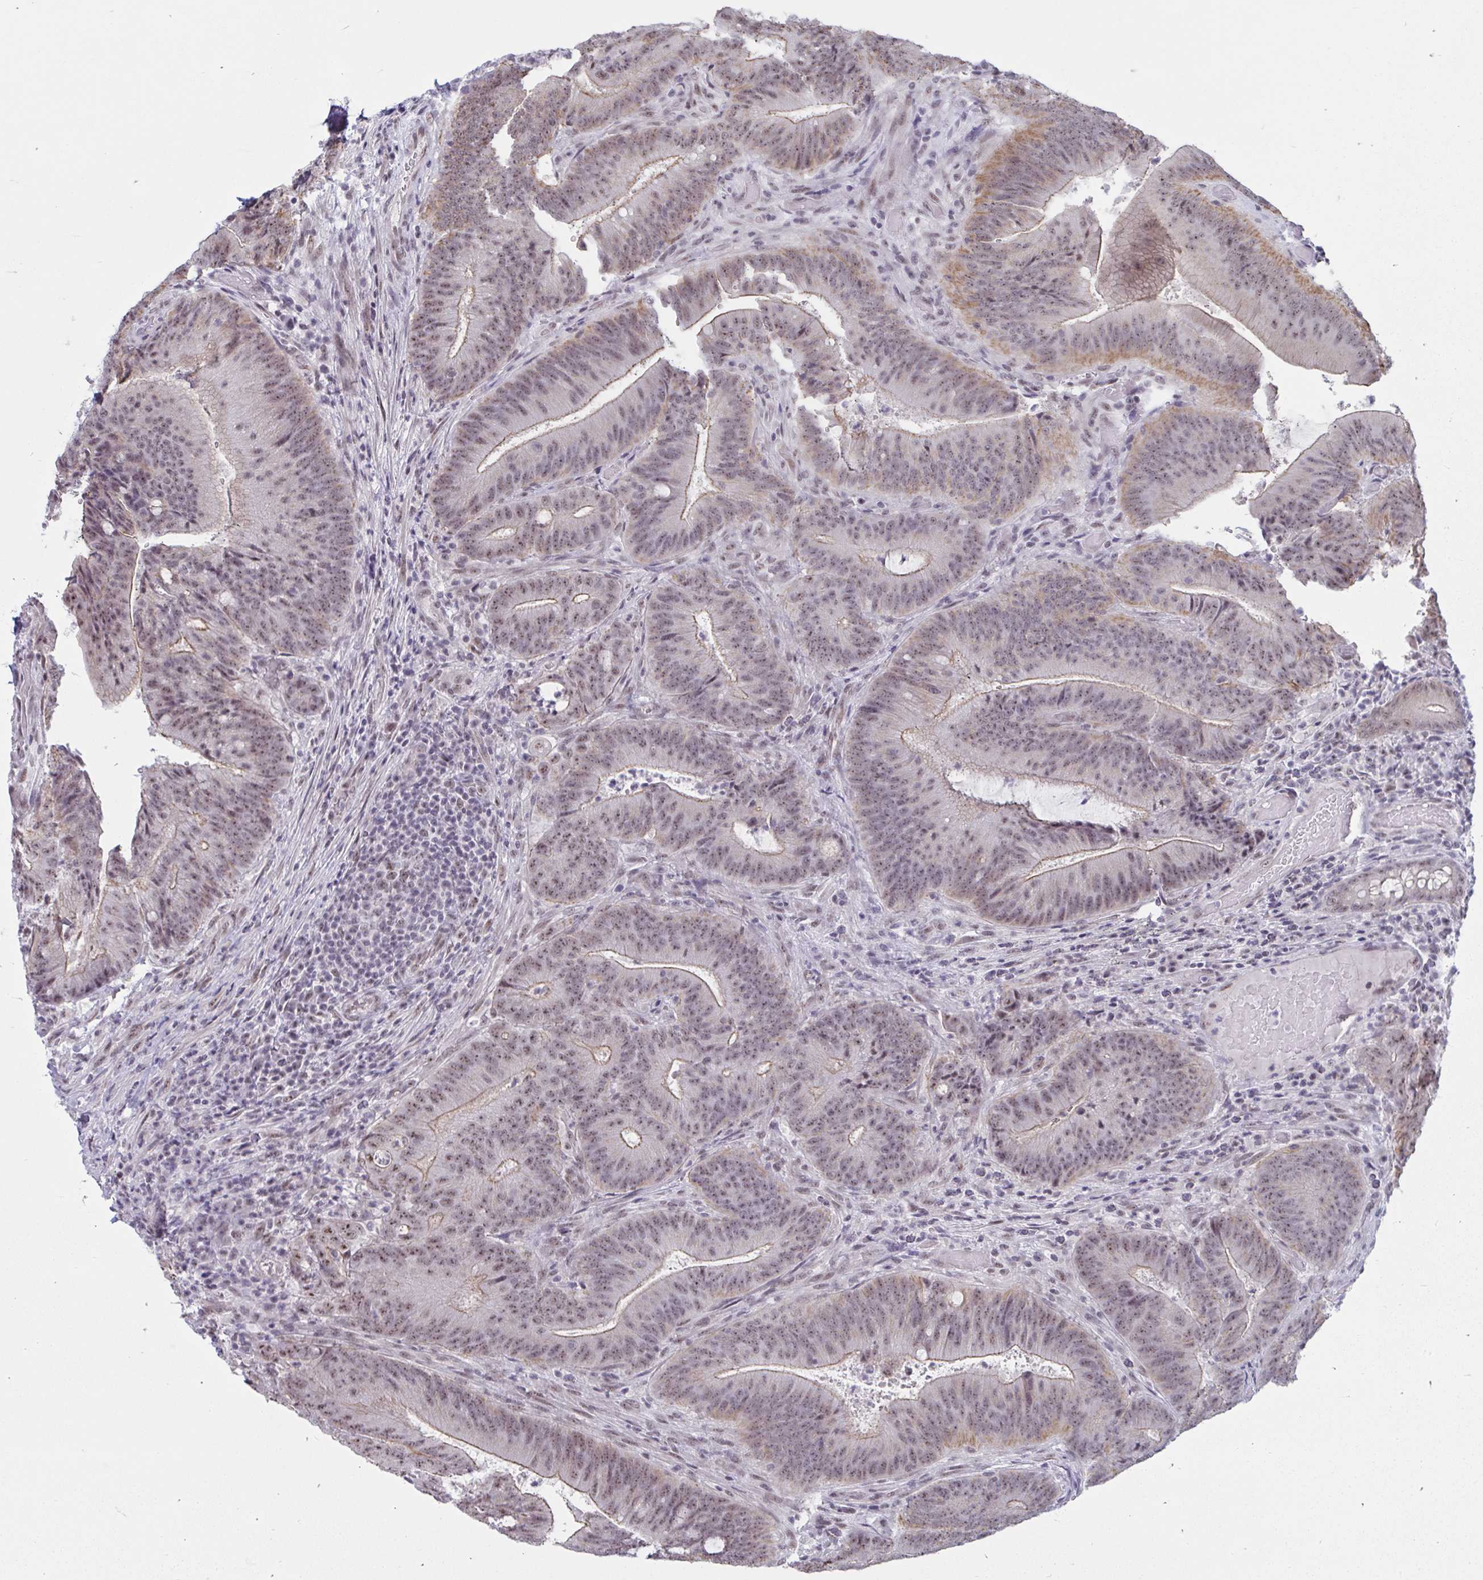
{"staining": {"intensity": "weak", "quantity": "25%-75%", "location": "cytoplasmic/membranous,nuclear"}, "tissue": "colorectal cancer", "cell_type": "Tumor cells", "image_type": "cancer", "snomed": [{"axis": "morphology", "description": "Adenocarcinoma, NOS"}, {"axis": "topography", "description": "Colon"}], "caption": "This is a photomicrograph of IHC staining of colorectal cancer (adenocarcinoma), which shows weak expression in the cytoplasmic/membranous and nuclear of tumor cells.", "gene": "PRR14", "patient": {"sex": "female", "age": 43}}